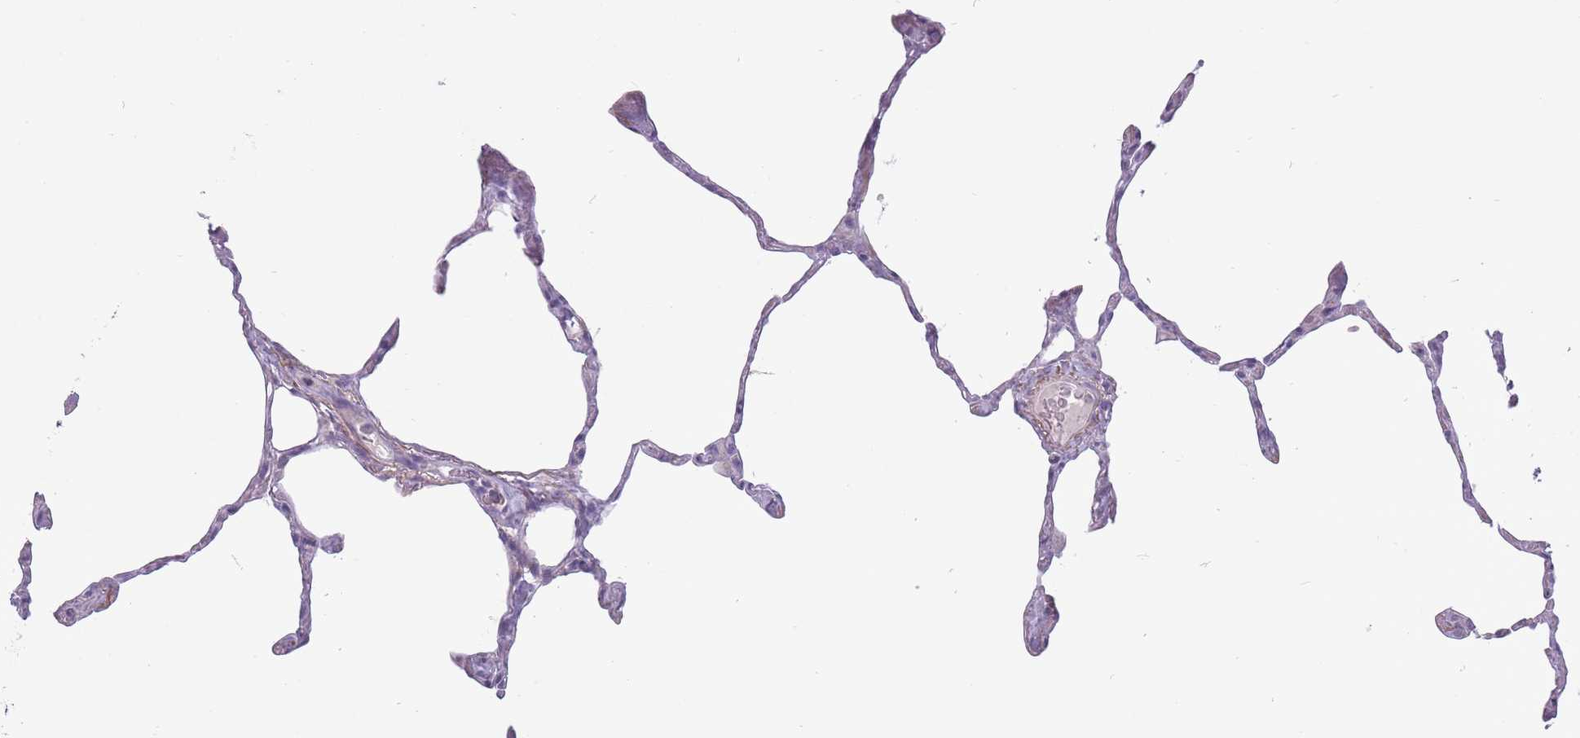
{"staining": {"intensity": "negative", "quantity": "none", "location": "none"}, "tissue": "lung", "cell_type": "Alveolar cells", "image_type": "normal", "snomed": [{"axis": "morphology", "description": "Normal tissue, NOS"}, {"axis": "topography", "description": "Lung"}], "caption": "DAB (3,3'-diaminobenzidine) immunohistochemical staining of unremarkable human lung demonstrates no significant staining in alveolar cells.", "gene": "RFX4", "patient": {"sex": "male", "age": 65}}